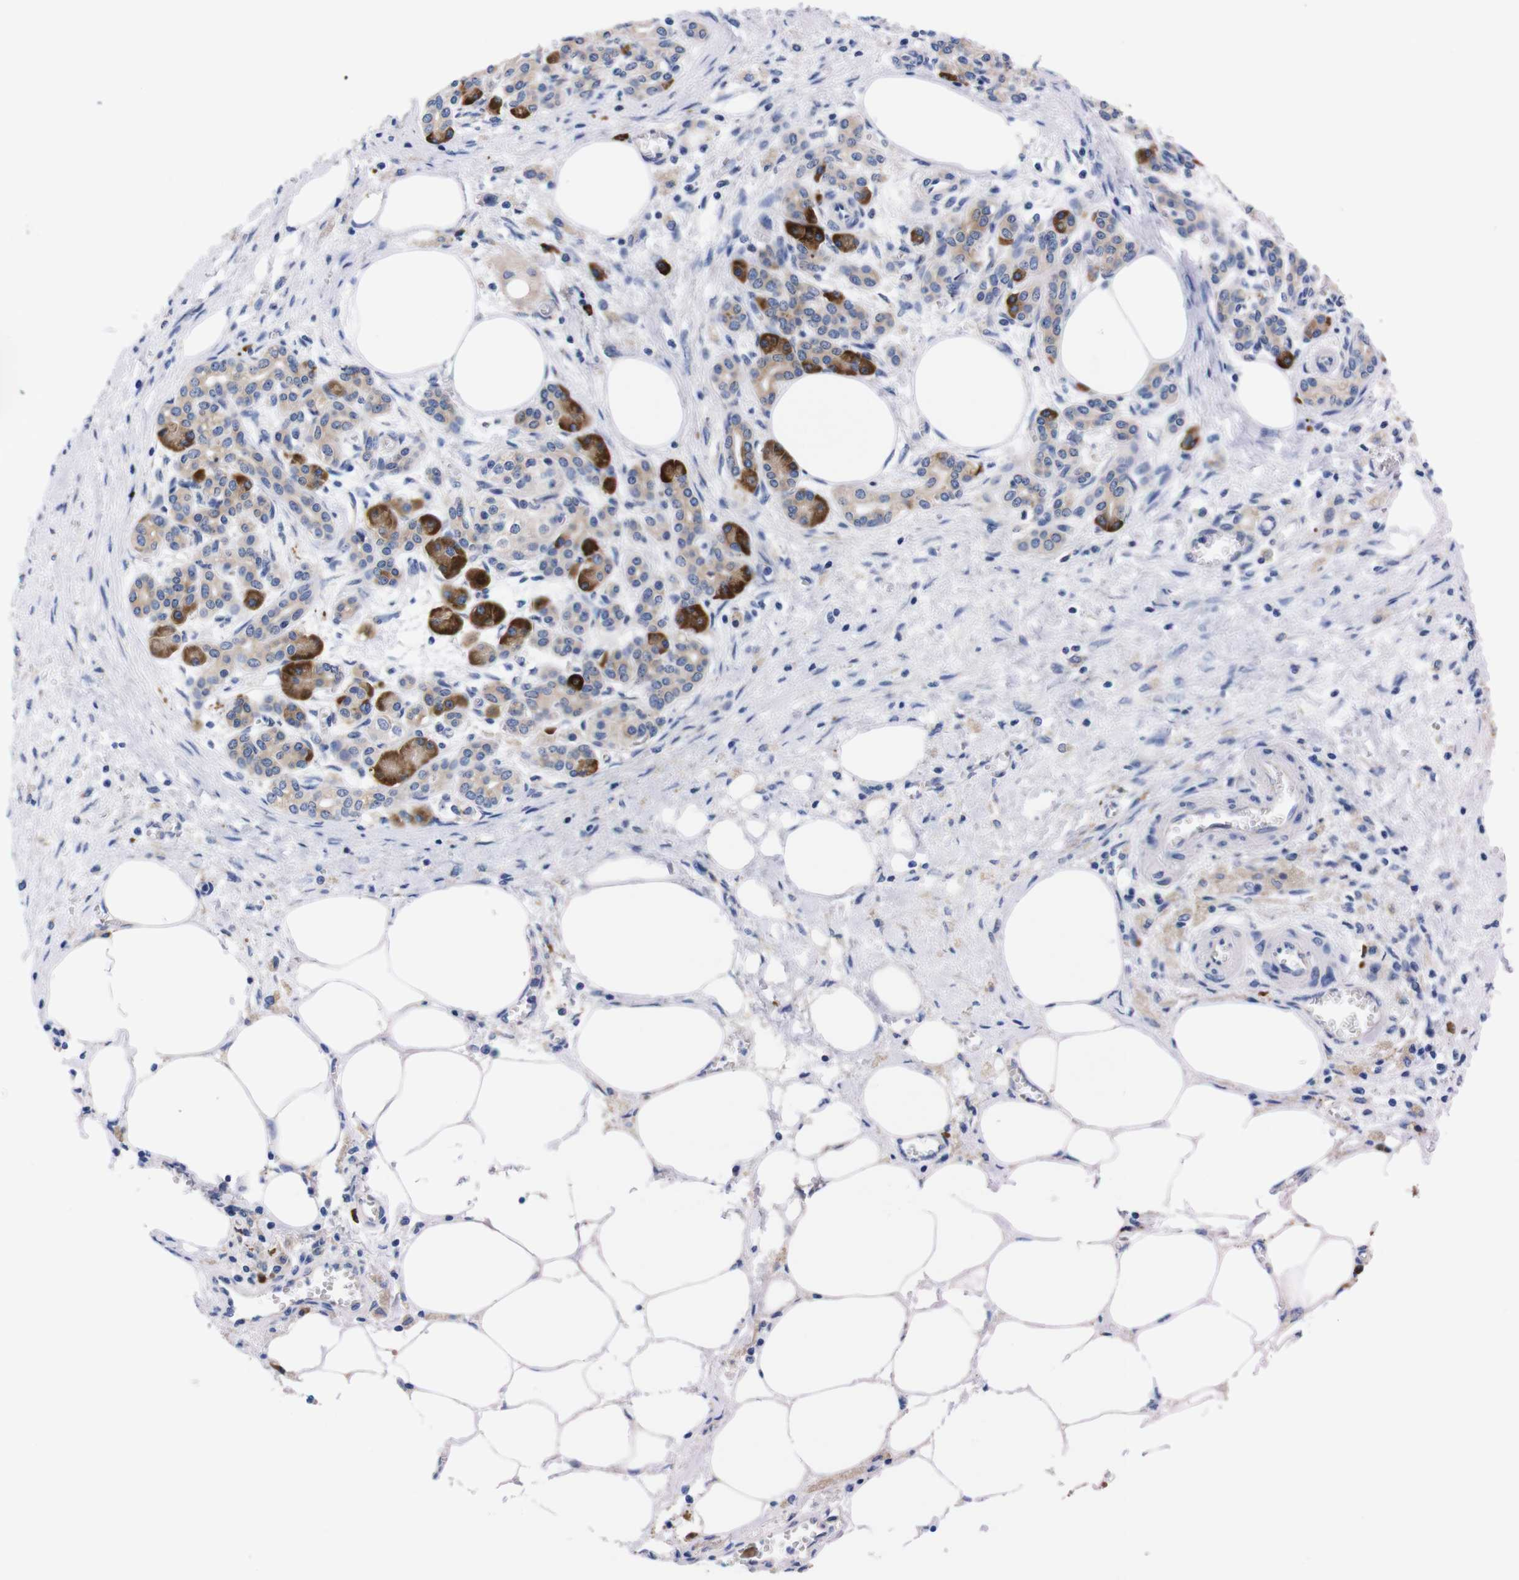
{"staining": {"intensity": "moderate", "quantity": "25%-75%", "location": "cytoplasmic/membranous"}, "tissue": "pancreatic cancer", "cell_type": "Tumor cells", "image_type": "cancer", "snomed": [{"axis": "morphology", "description": "Adenocarcinoma, NOS"}, {"axis": "topography", "description": "Pancreas"}], "caption": "IHC micrograph of human pancreatic adenocarcinoma stained for a protein (brown), which exhibits medium levels of moderate cytoplasmic/membranous expression in about 25%-75% of tumor cells.", "gene": "NEBL", "patient": {"sex": "female", "age": 70}}